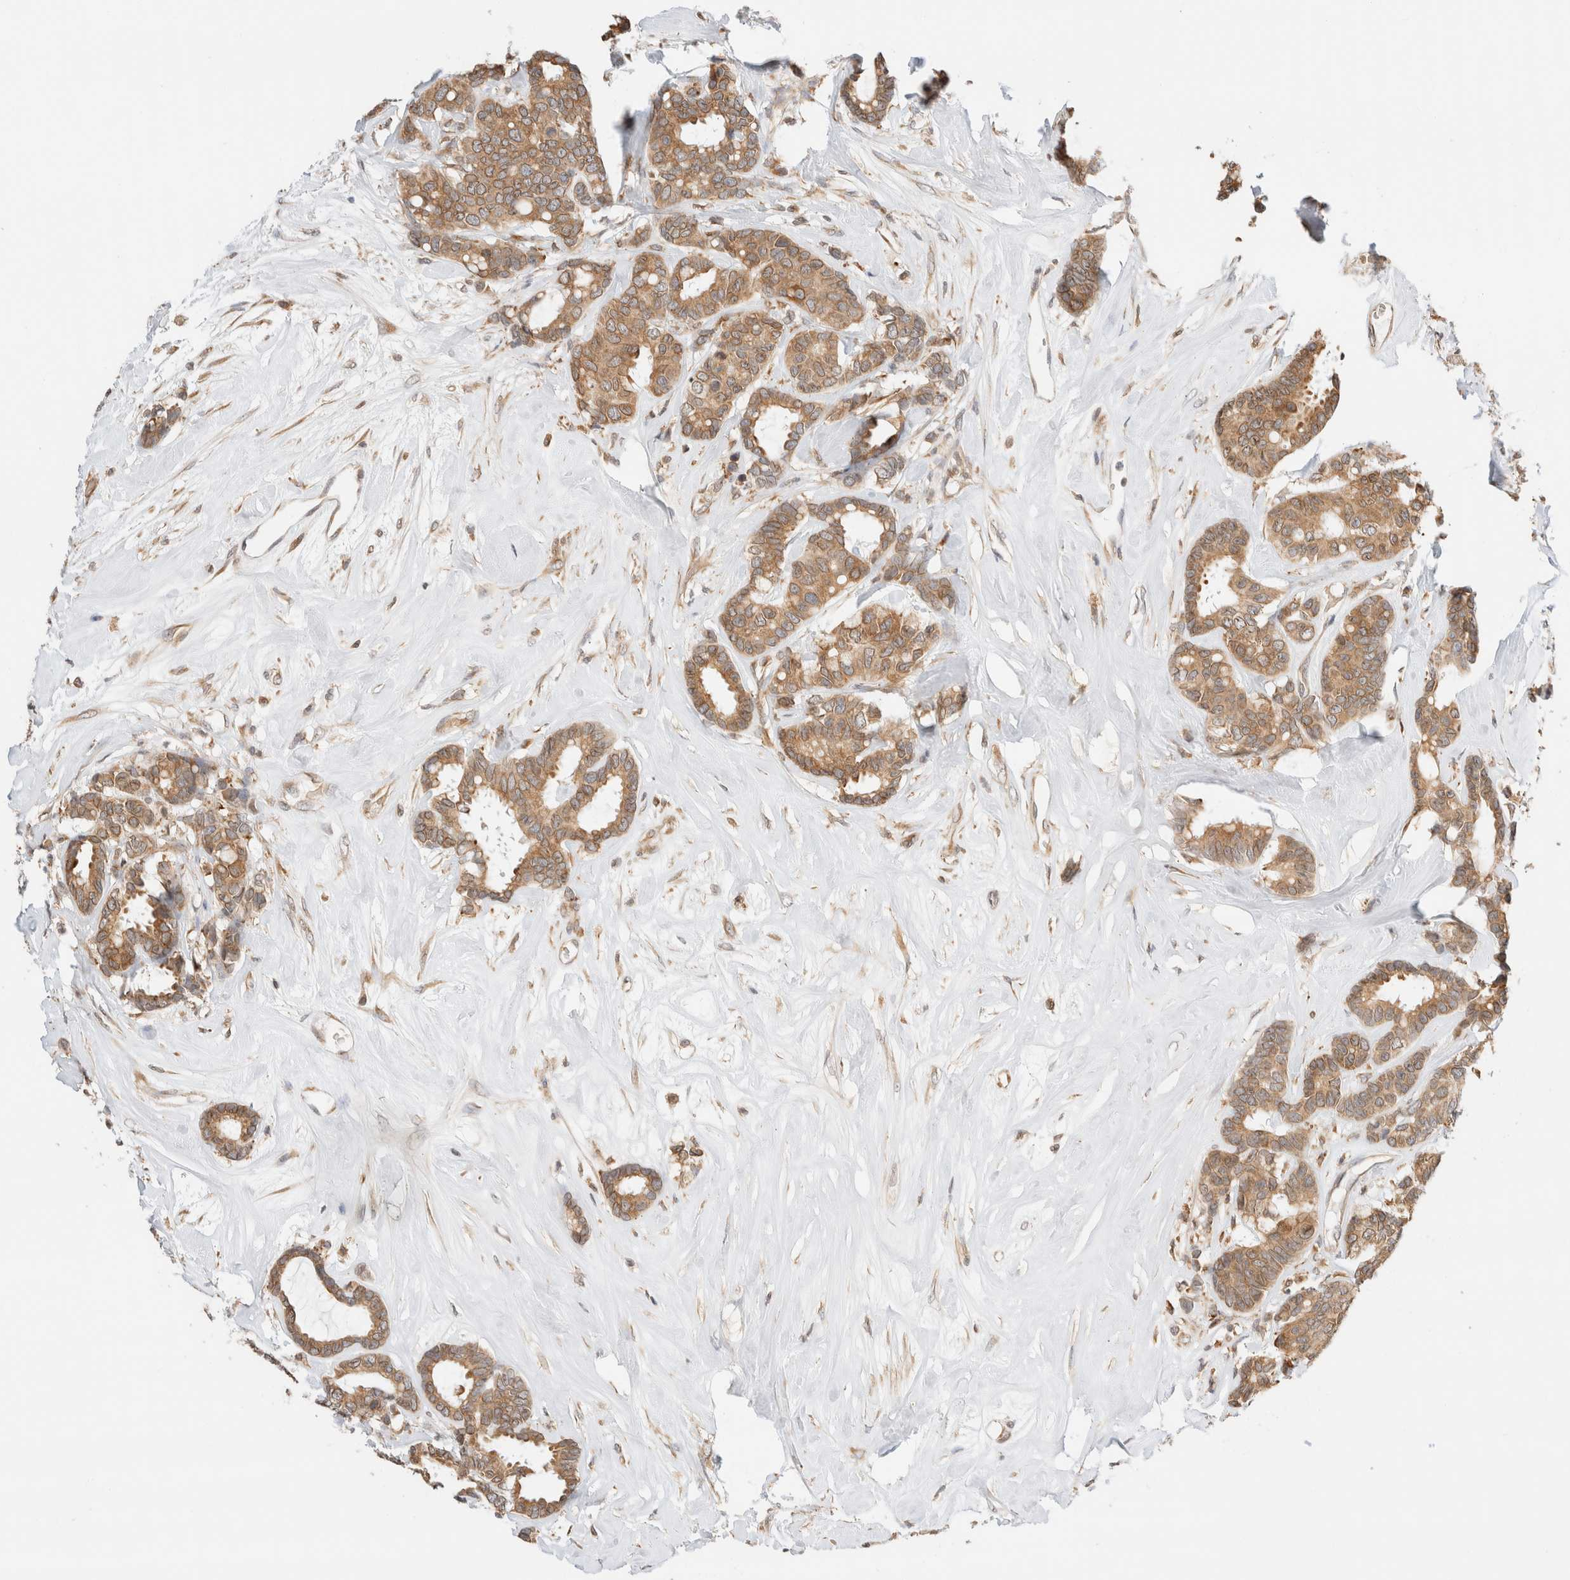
{"staining": {"intensity": "moderate", "quantity": ">75%", "location": "cytoplasmic/membranous"}, "tissue": "breast cancer", "cell_type": "Tumor cells", "image_type": "cancer", "snomed": [{"axis": "morphology", "description": "Duct carcinoma"}, {"axis": "topography", "description": "Breast"}], "caption": "Protein analysis of breast cancer tissue displays moderate cytoplasmic/membranous expression in about >75% of tumor cells.", "gene": "SYVN1", "patient": {"sex": "female", "age": 87}}